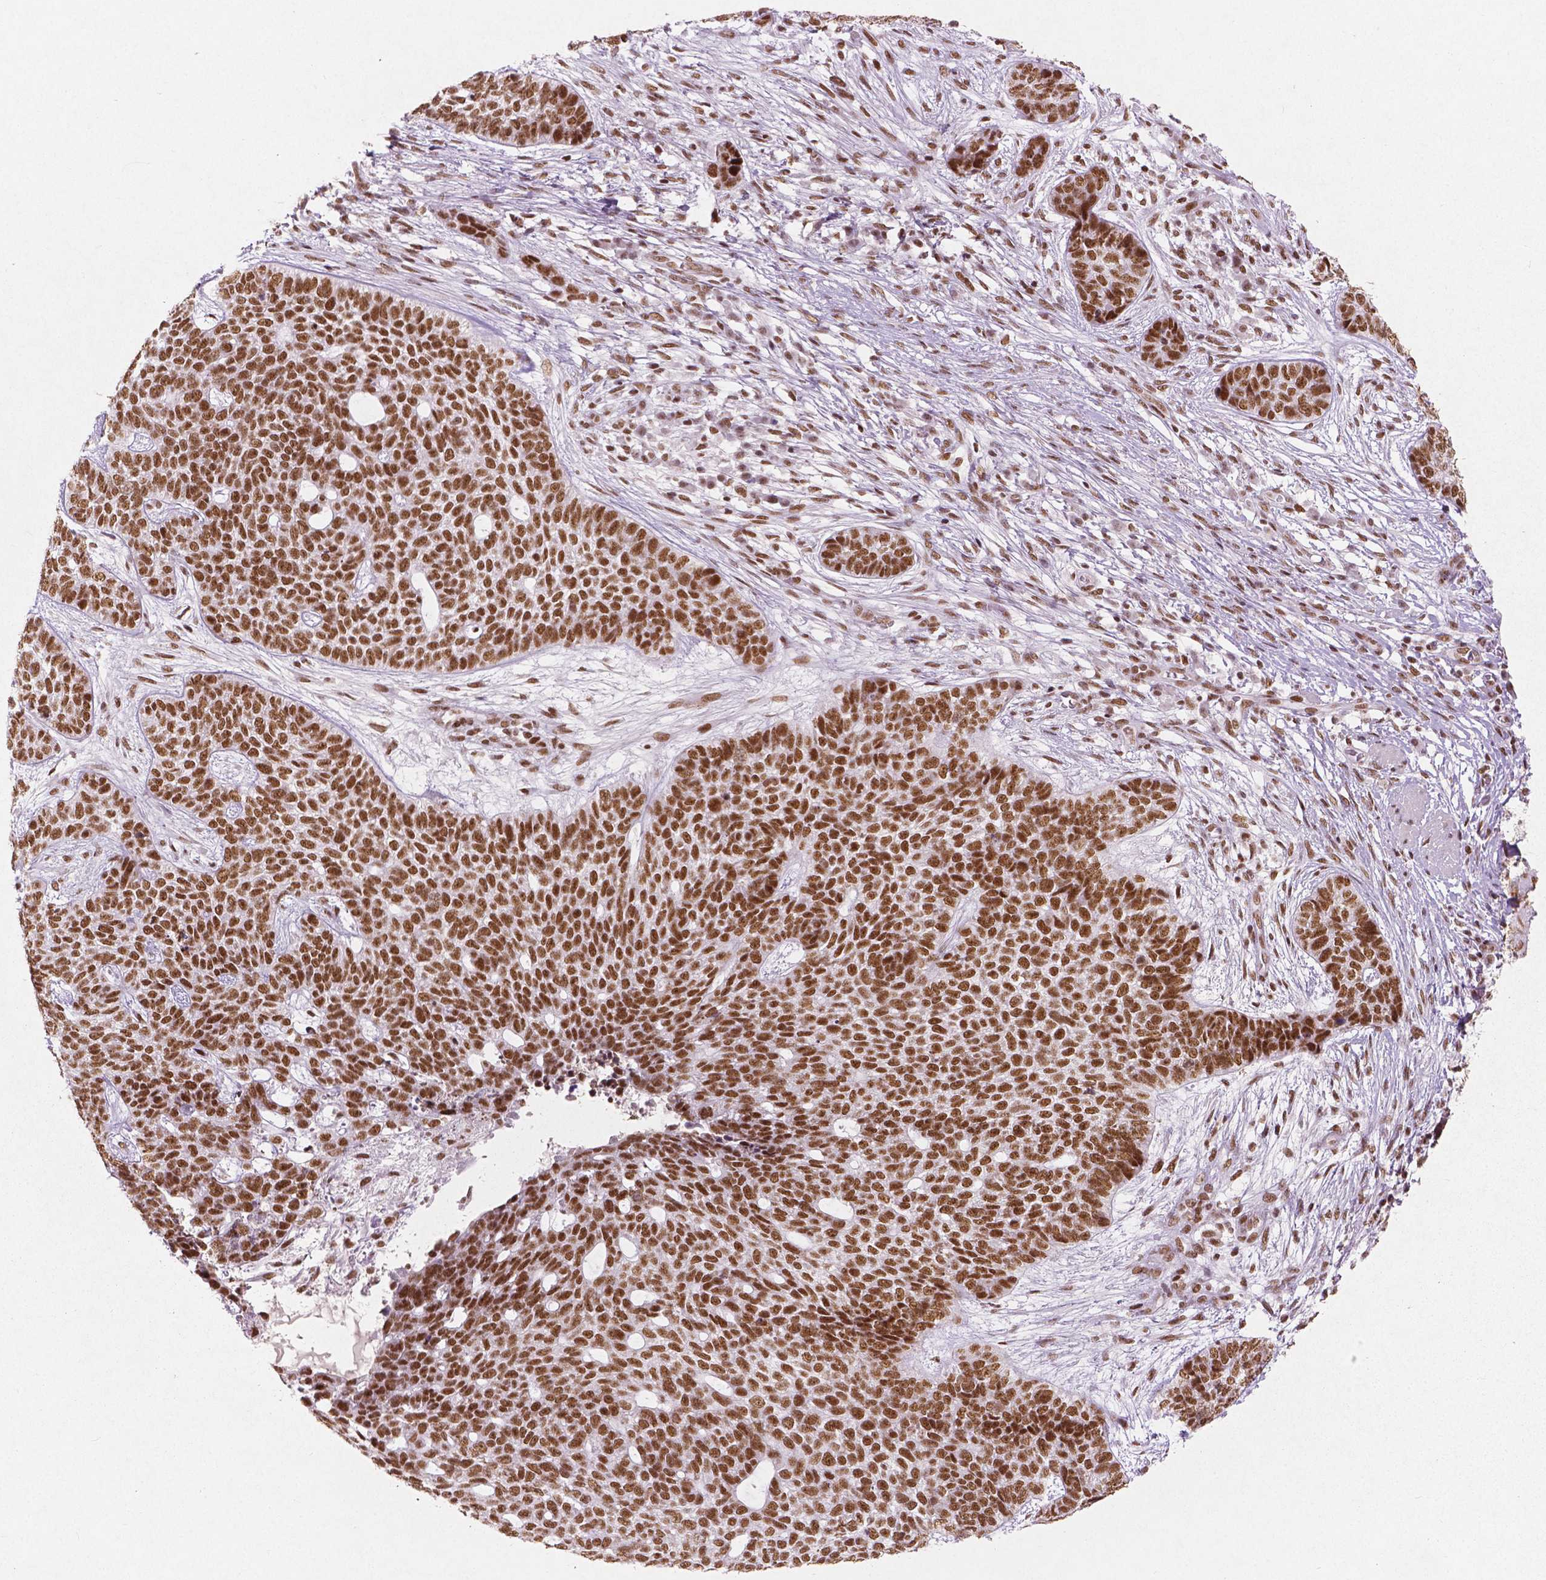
{"staining": {"intensity": "strong", "quantity": ">75%", "location": "nuclear"}, "tissue": "skin cancer", "cell_type": "Tumor cells", "image_type": "cancer", "snomed": [{"axis": "morphology", "description": "Basal cell carcinoma"}, {"axis": "topography", "description": "Skin"}], "caption": "Brown immunohistochemical staining in skin cancer exhibits strong nuclear positivity in approximately >75% of tumor cells.", "gene": "BRD4", "patient": {"sex": "female", "age": 69}}